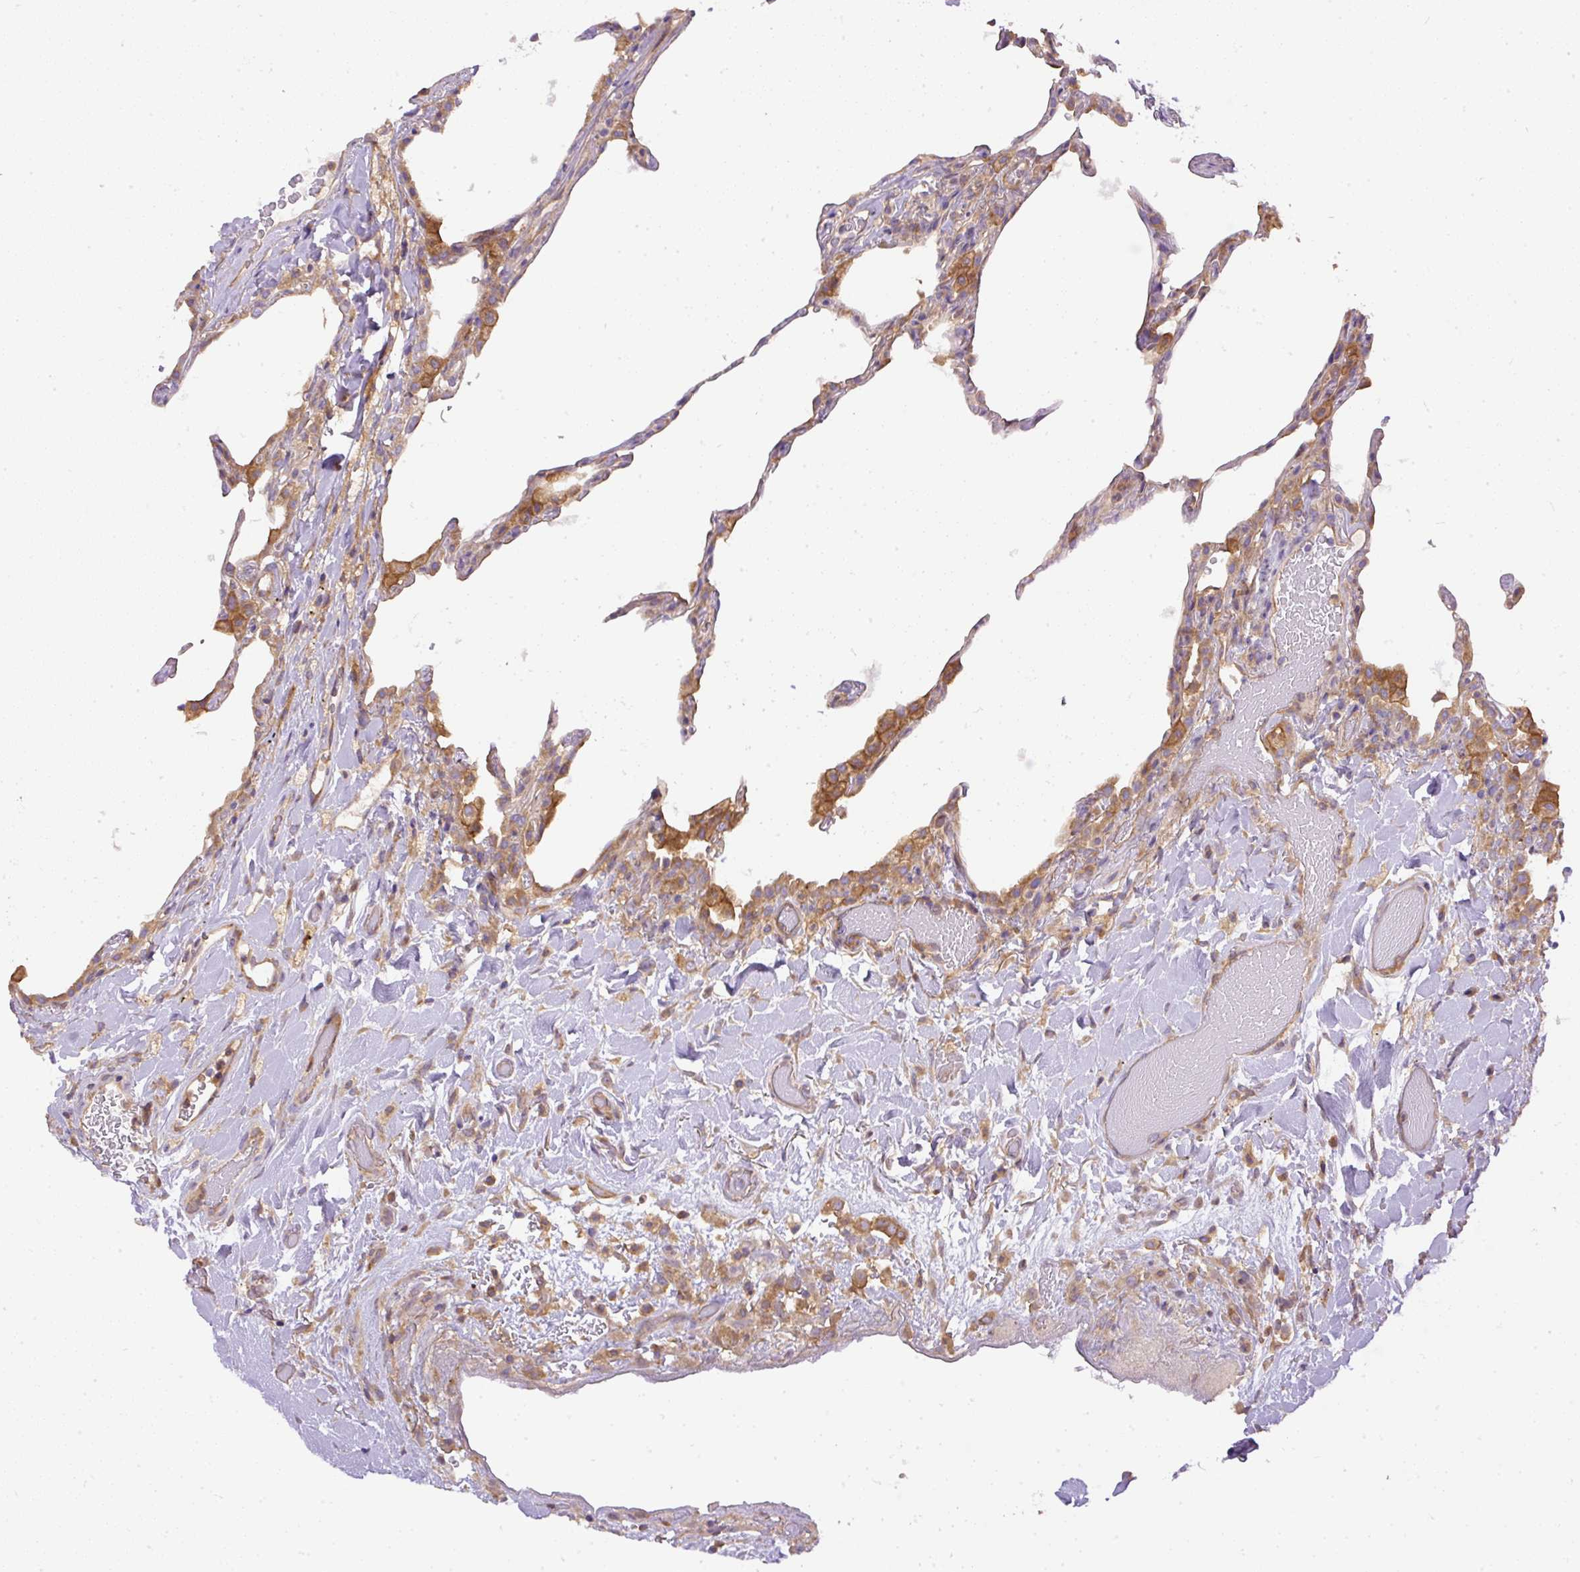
{"staining": {"intensity": "weak", "quantity": "25%-75%", "location": "cytoplasmic/membranous"}, "tissue": "lung", "cell_type": "Alveolar cells", "image_type": "normal", "snomed": [{"axis": "morphology", "description": "Normal tissue, NOS"}, {"axis": "topography", "description": "Lung"}], "caption": "Lung stained for a protein shows weak cytoplasmic/membranous positivity in alveolar cells. The staining was performed using DAB (3,3'-diaminobenzidine) to visualize the protein expression in brown, while the nuclei were stained in blue with hematoxylin (Magnification: 20x).", "gene": "DAPK1", "patient": {"sex": "female", "age": 57}}